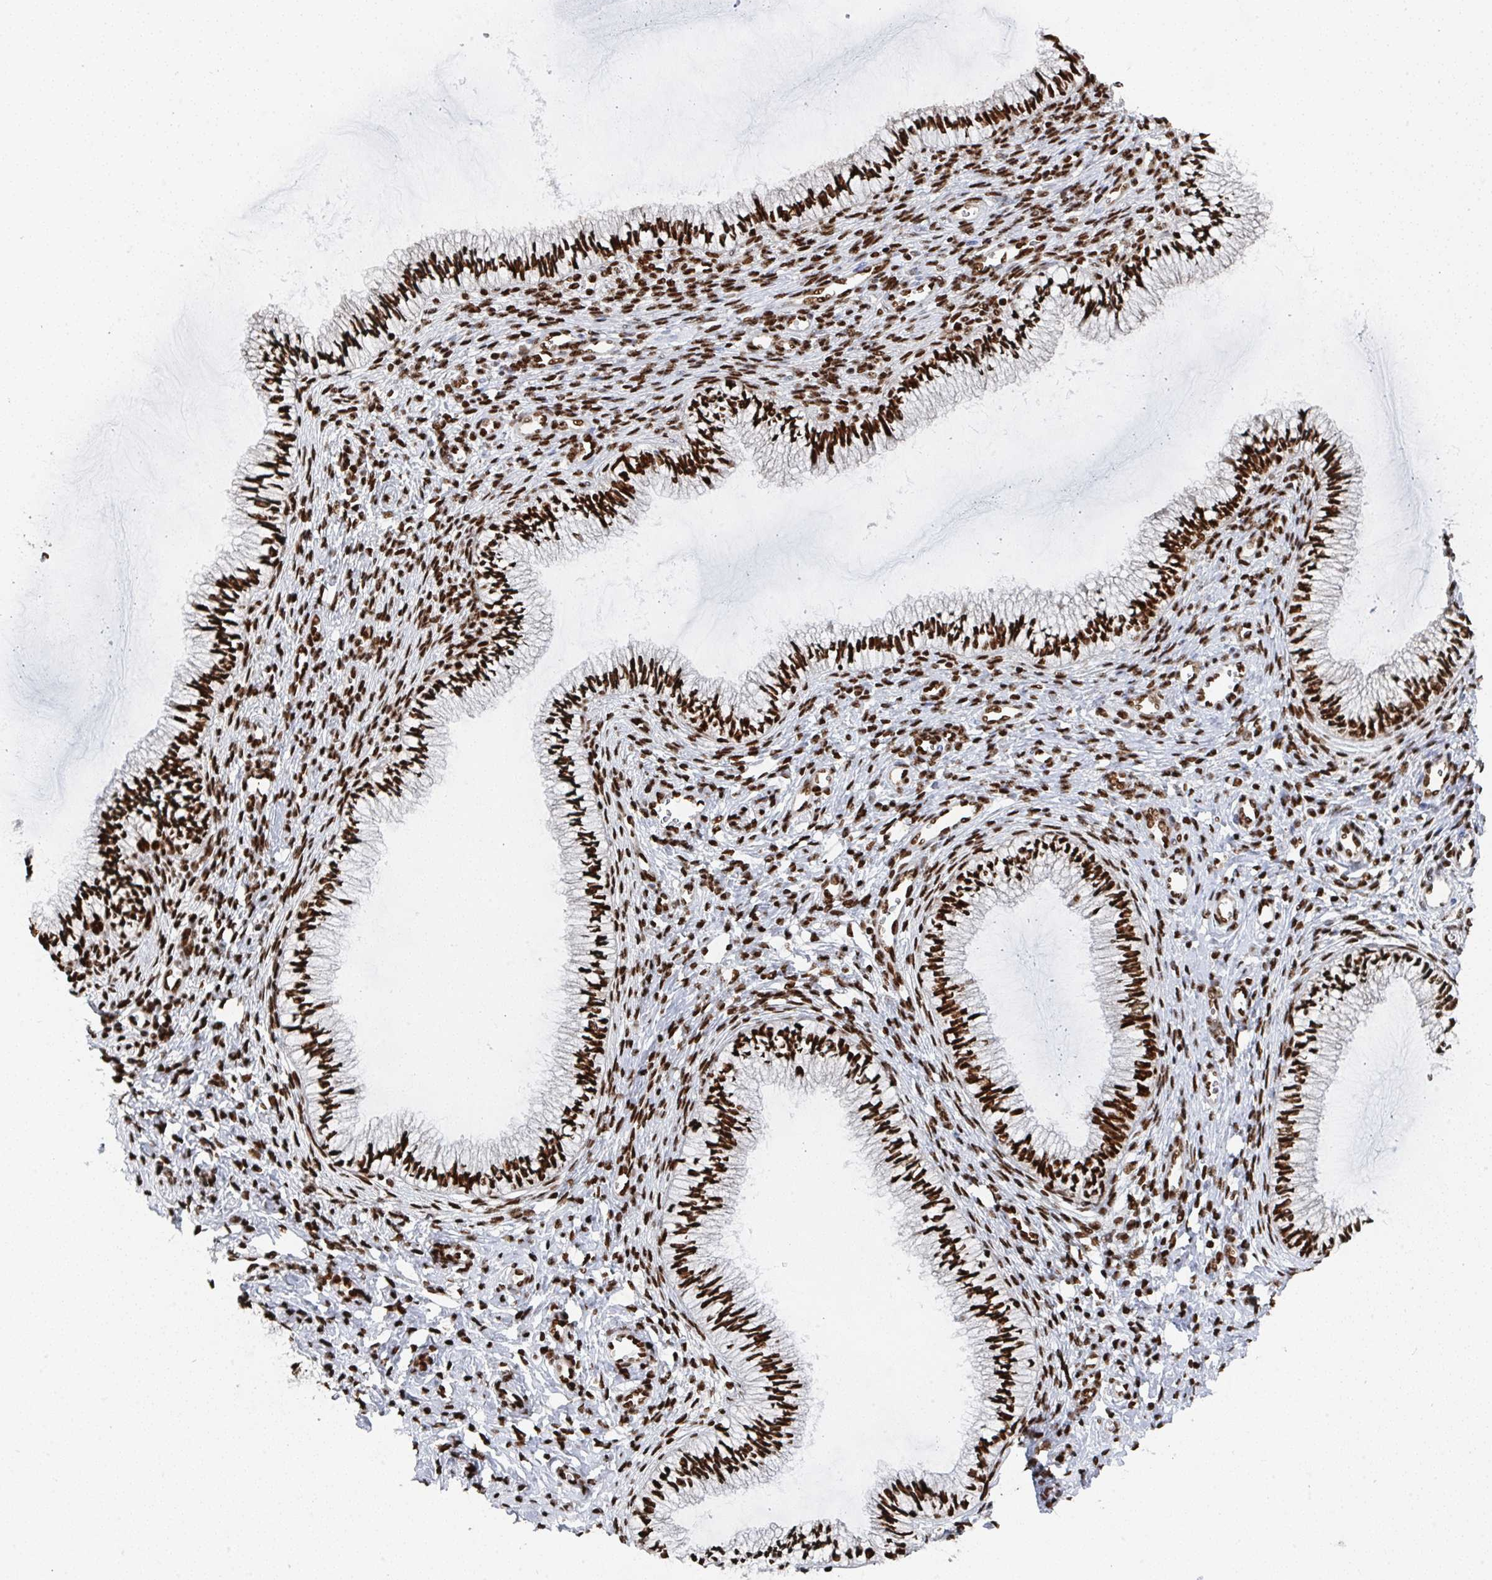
{"staining": {"intensity": "strong", "quantity": ">75%", "location": "nuclear"}, "tissue": "cervix", "cell_type": "Glandular cells", "image_type": "normal", "snomed": [{"axis": "morphology", "description": "Normal tissue, NOS"}, {"axis": "topography", "description": "Cervix"}], "caption": "Immunohistochemistry of normal cervix displays high levels of strong nuclear positivity in about >75% of glandular cells.", "gene": "GAR1", "patient": {"sex": "female", "age": 24}}